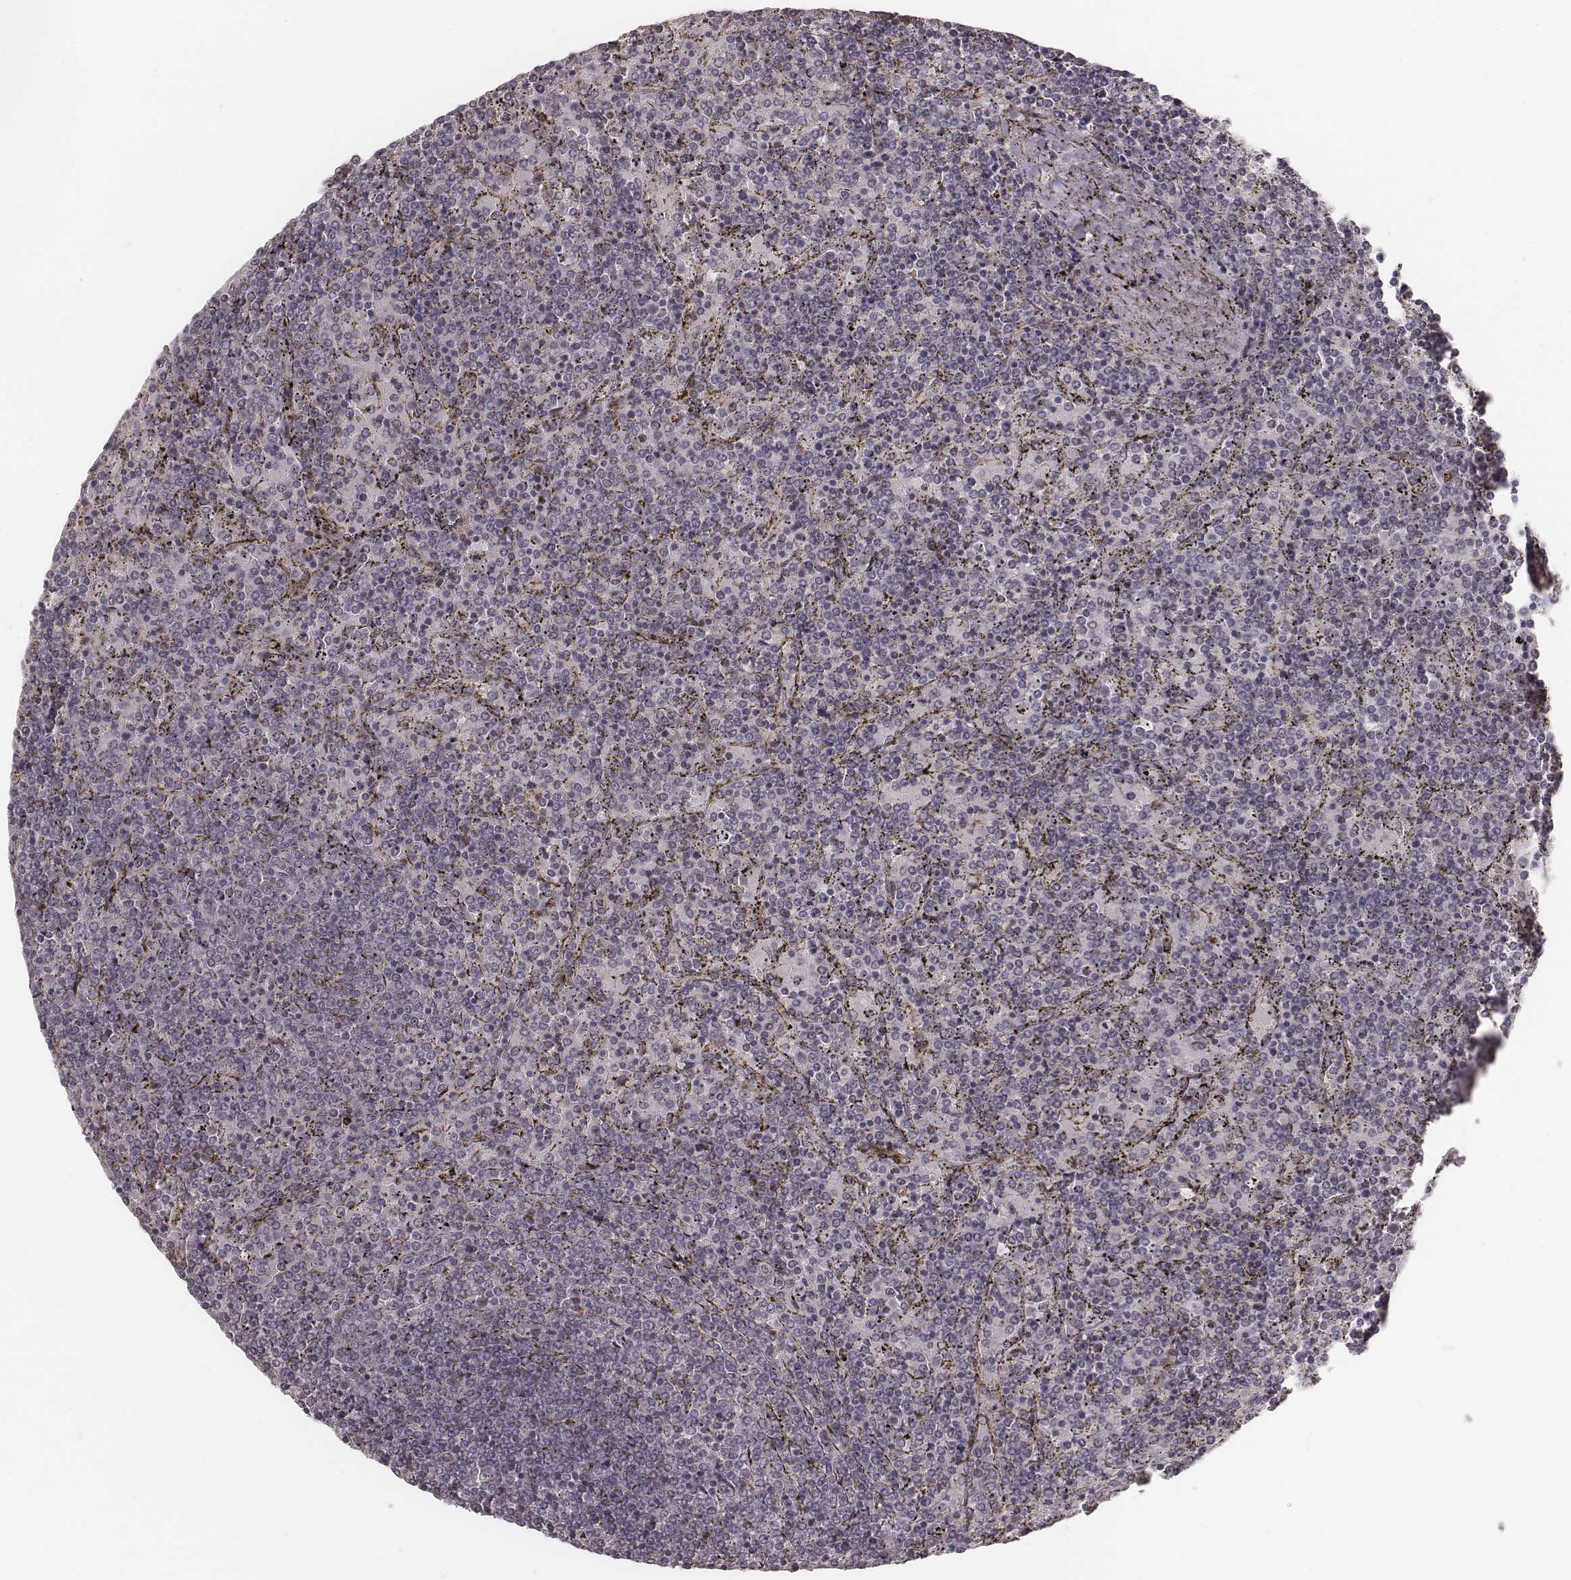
{"staining": {"intensity": "negative", "quantity": "none", "location": "none"}, "tissue": "lymphoma", "cell_type": "Tumor cells", "image_type": "cancer", "snomed": [{"axis": "morphology", "description": "Malignant lymphoma, non-Hodgkin's type, Low grade"}, {"axis": "topography", "description": "Spleen"}], "caption": "Lymphoma stained for a protein using IHC shows no positivity tumor cells.", "gene": "IQCG", "patient": {"sex": "female", "age": 77}}